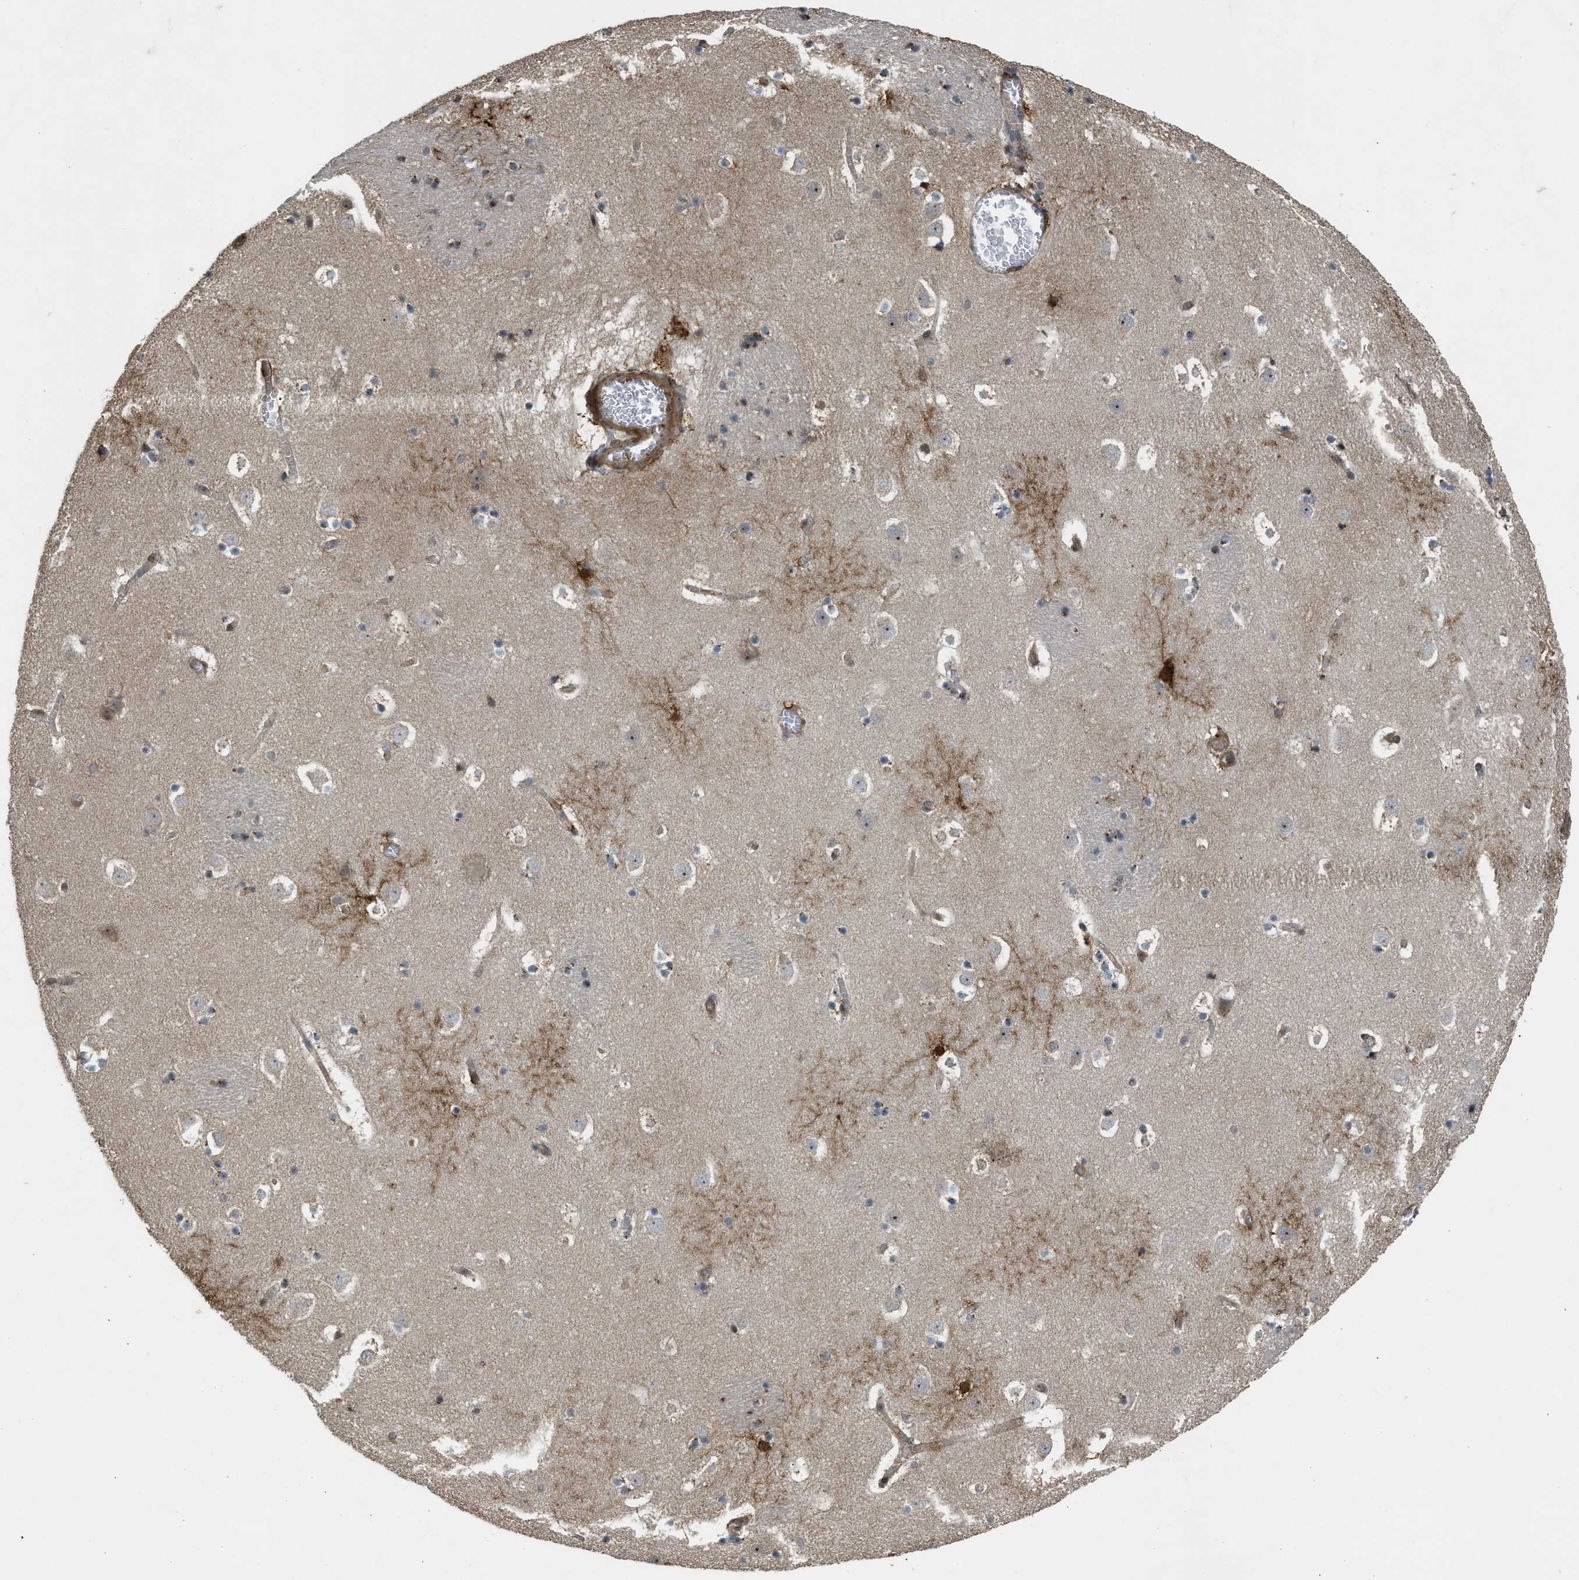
{"staining": {"intensity": "moderate", "quantity": "25%-75%", "location": "cytoplasmic/membranous"}, "tissue": "caudate", "cell_type": "Glial cells", "image_type": "normal", "snomed": [{"axis": "morphology", "description": "Normal tissue, NOS"}, {"axis": "topography", "description": "Lateral ventricle wall"}], "caption": "Caudate stained with a protein marker reveals moderate staining in glial cells.", "gene": "BAG3", "patient": {"sex": "male", "age": 45}}